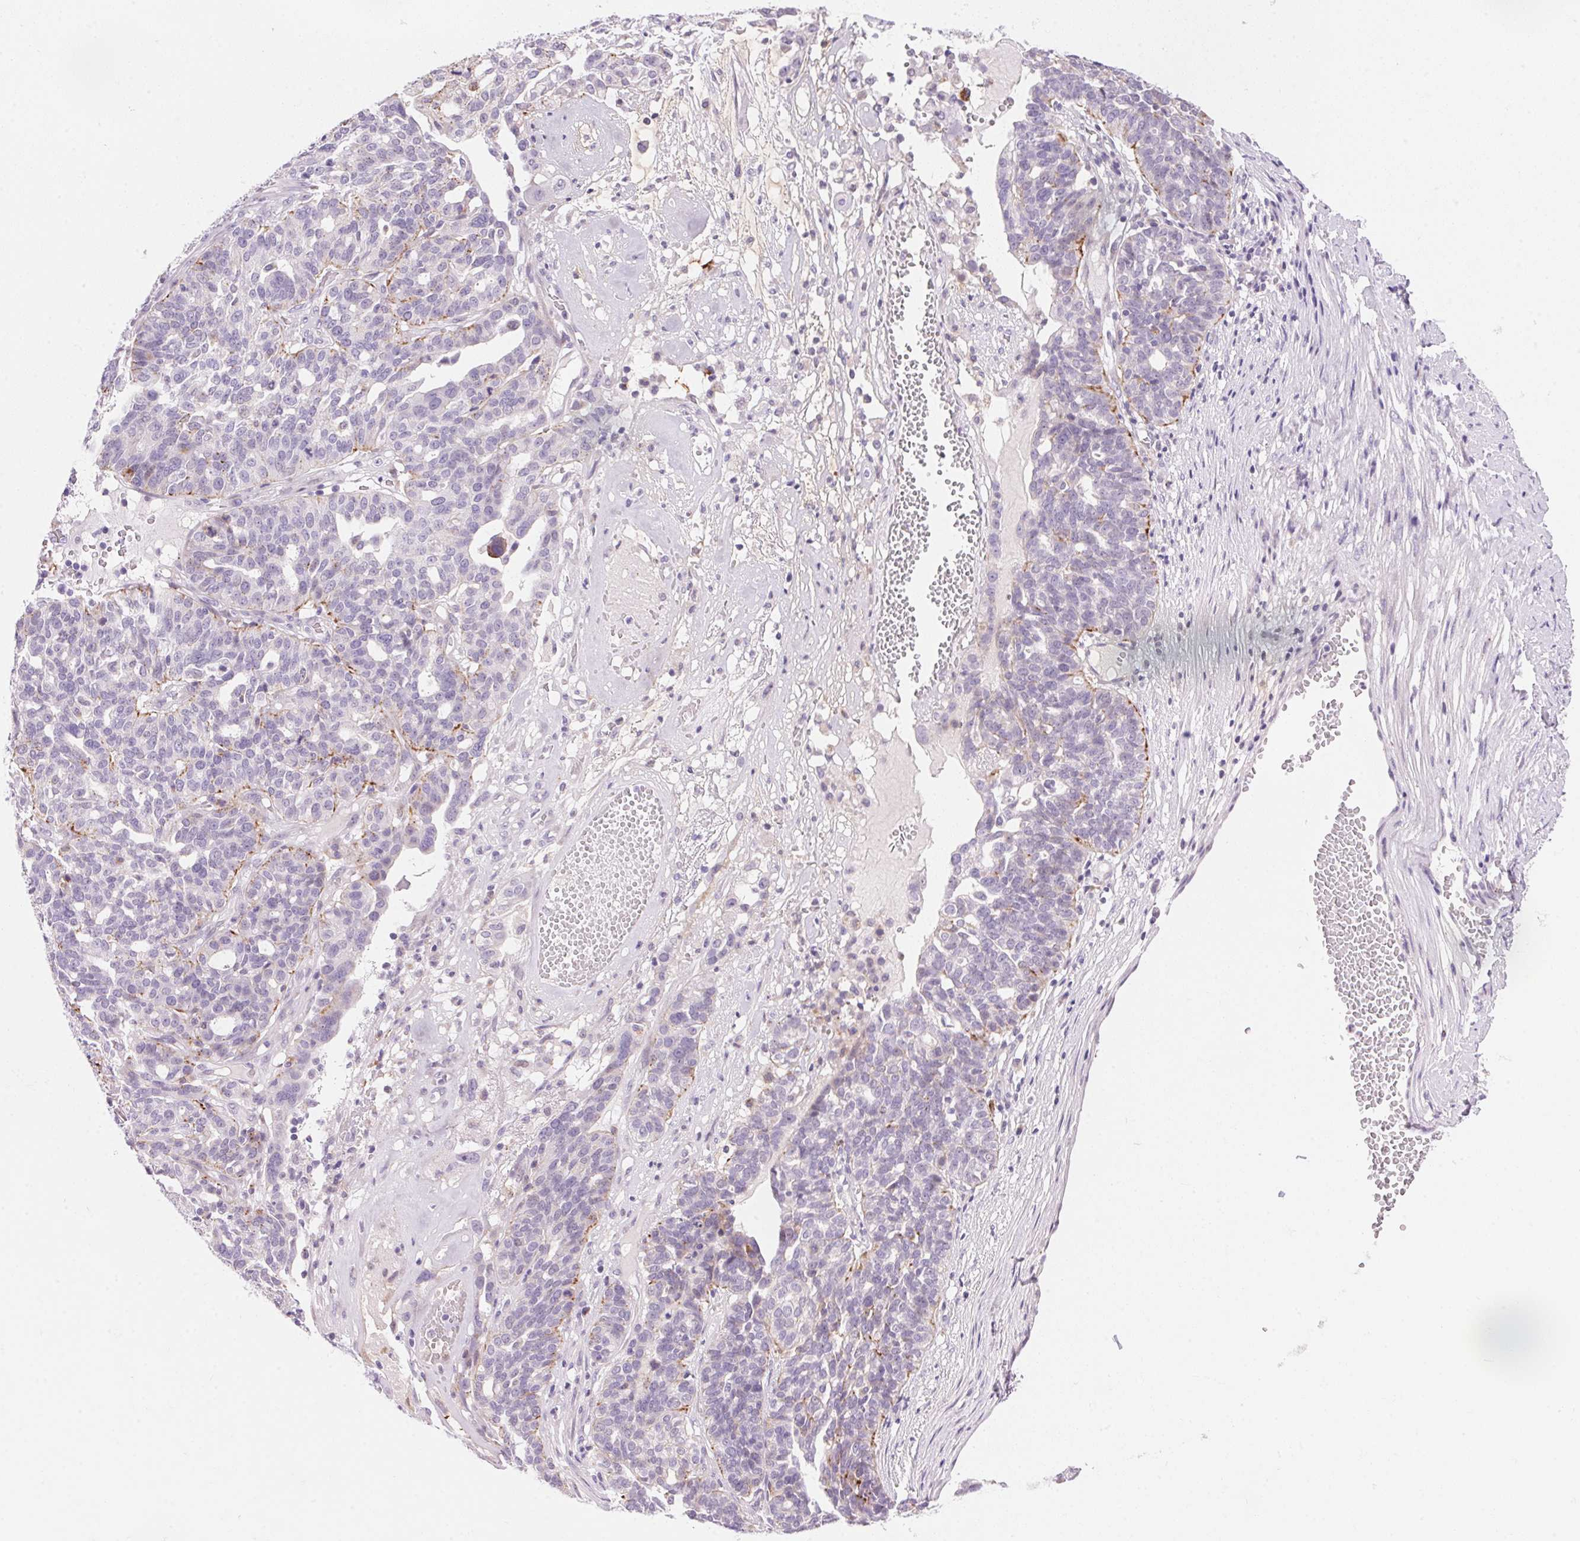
{"staining": {"intensity": "negative", "quantity": "none", "location": "none"}, "tissue": "ovarian cancer", "cell_type": "Tumor cells", "image_type": "cancer", "snomed": [{"axis": "morphology", "description": "Cystadenocarcinoma, serous, NOS"}, {"axis": "topography", "description": "Ovary"}], "caption": "Protein analysis of ovarian cancer shows no significant staining in tumor cells.", "gene": "TEKT1", "patient": {"sex": "female", "age": 59}}